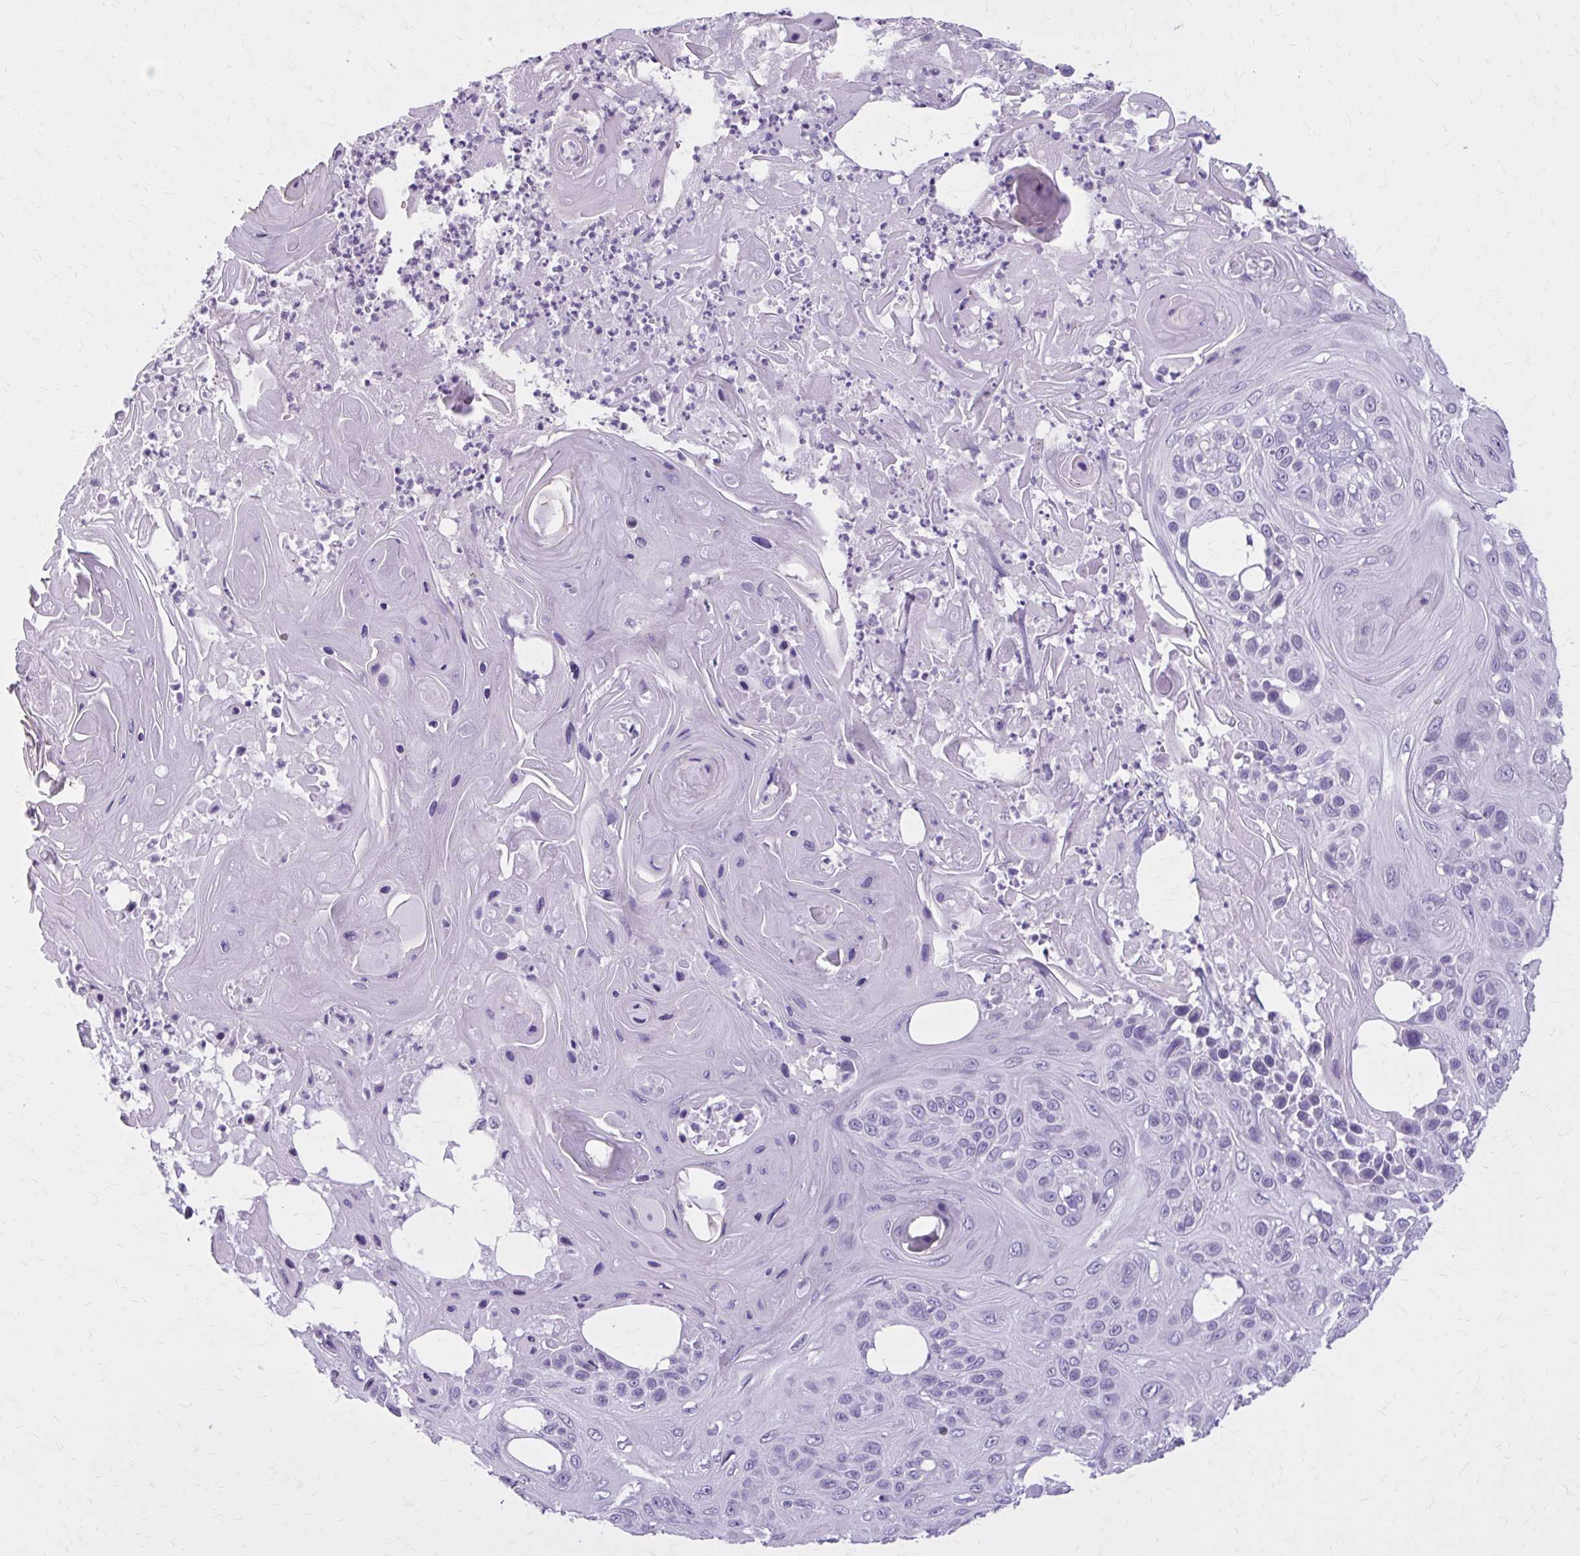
{"staining": {"intensity": "negative", "quantity": "none", "location": "none"}, "tissue": "skin cancer", "cell_type": "Tumor cells", "image_type": "cancer", "snomed": [{"axis": "morphology", "description": "Squamous cell carcinoma, NOS"}, {"axis": "topography", "description": "Skin"}], "caption": "This micrograph is of squamous cell carcinoma (skin) stained with IHC to label a protein in brown with the nuclei are counter-stained blue. There is no expression in tumor cells. (Brightfield microscopy of DAB (3,3'-diaminobenzidine) immunohistochemistry at high magnification).", "gene": "OR4B1", "patient": {"sex": "male", "age": 82}}